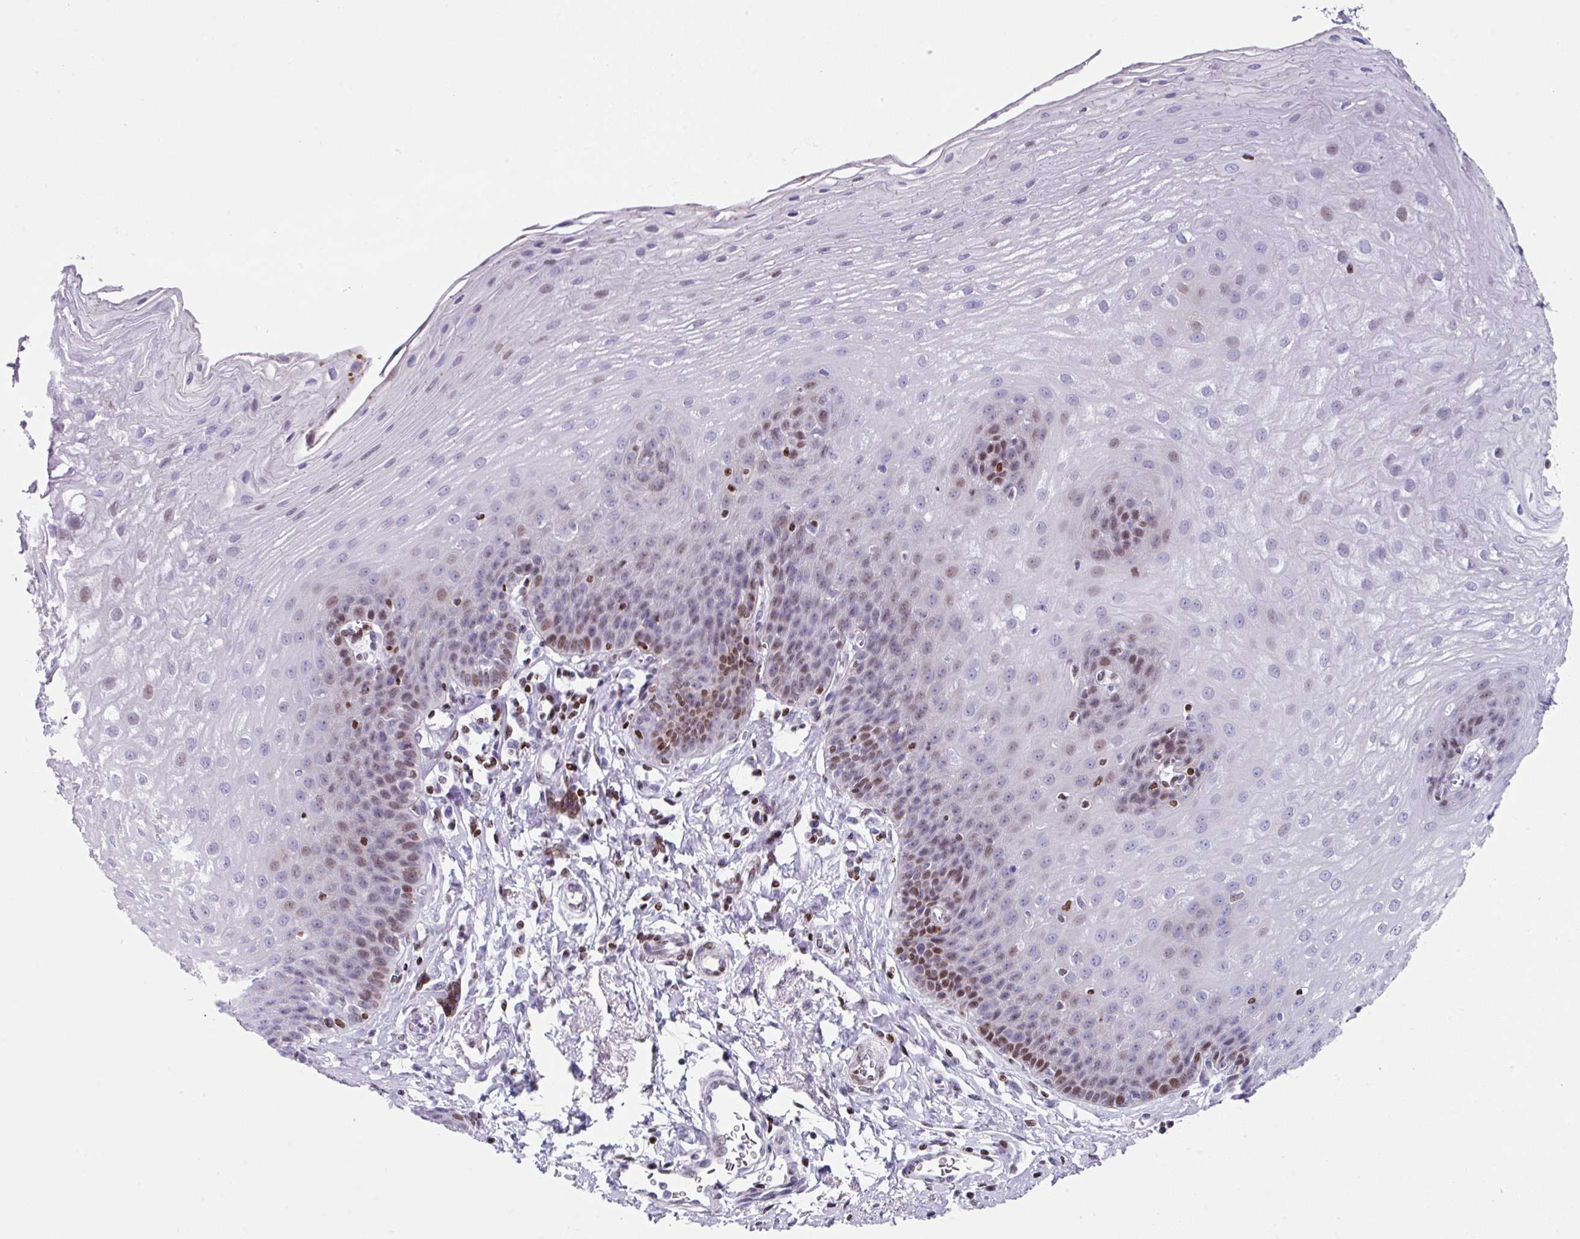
{"staining": {"intensity": "moderate", "quantity": "25%-75%", "location": "nuclear"}, "tissue": "esophagus", "cell_type": "Squamous epithelial cells", "image_type": "normal", "snomed": [{"axis": "morphology", "description": "Normal tissue, NOS"}, {"axis": "topography", "description": "Esophagus"}], "caption": "This micrograph exhibits immunohistochemistry staining of benign human esophagus, with medium moderate nuclear positivity in approximately 25%-75% of squamous epithelial cells.", "gene": "TCF3", "patient": {"sex": "female", "age": 81}}